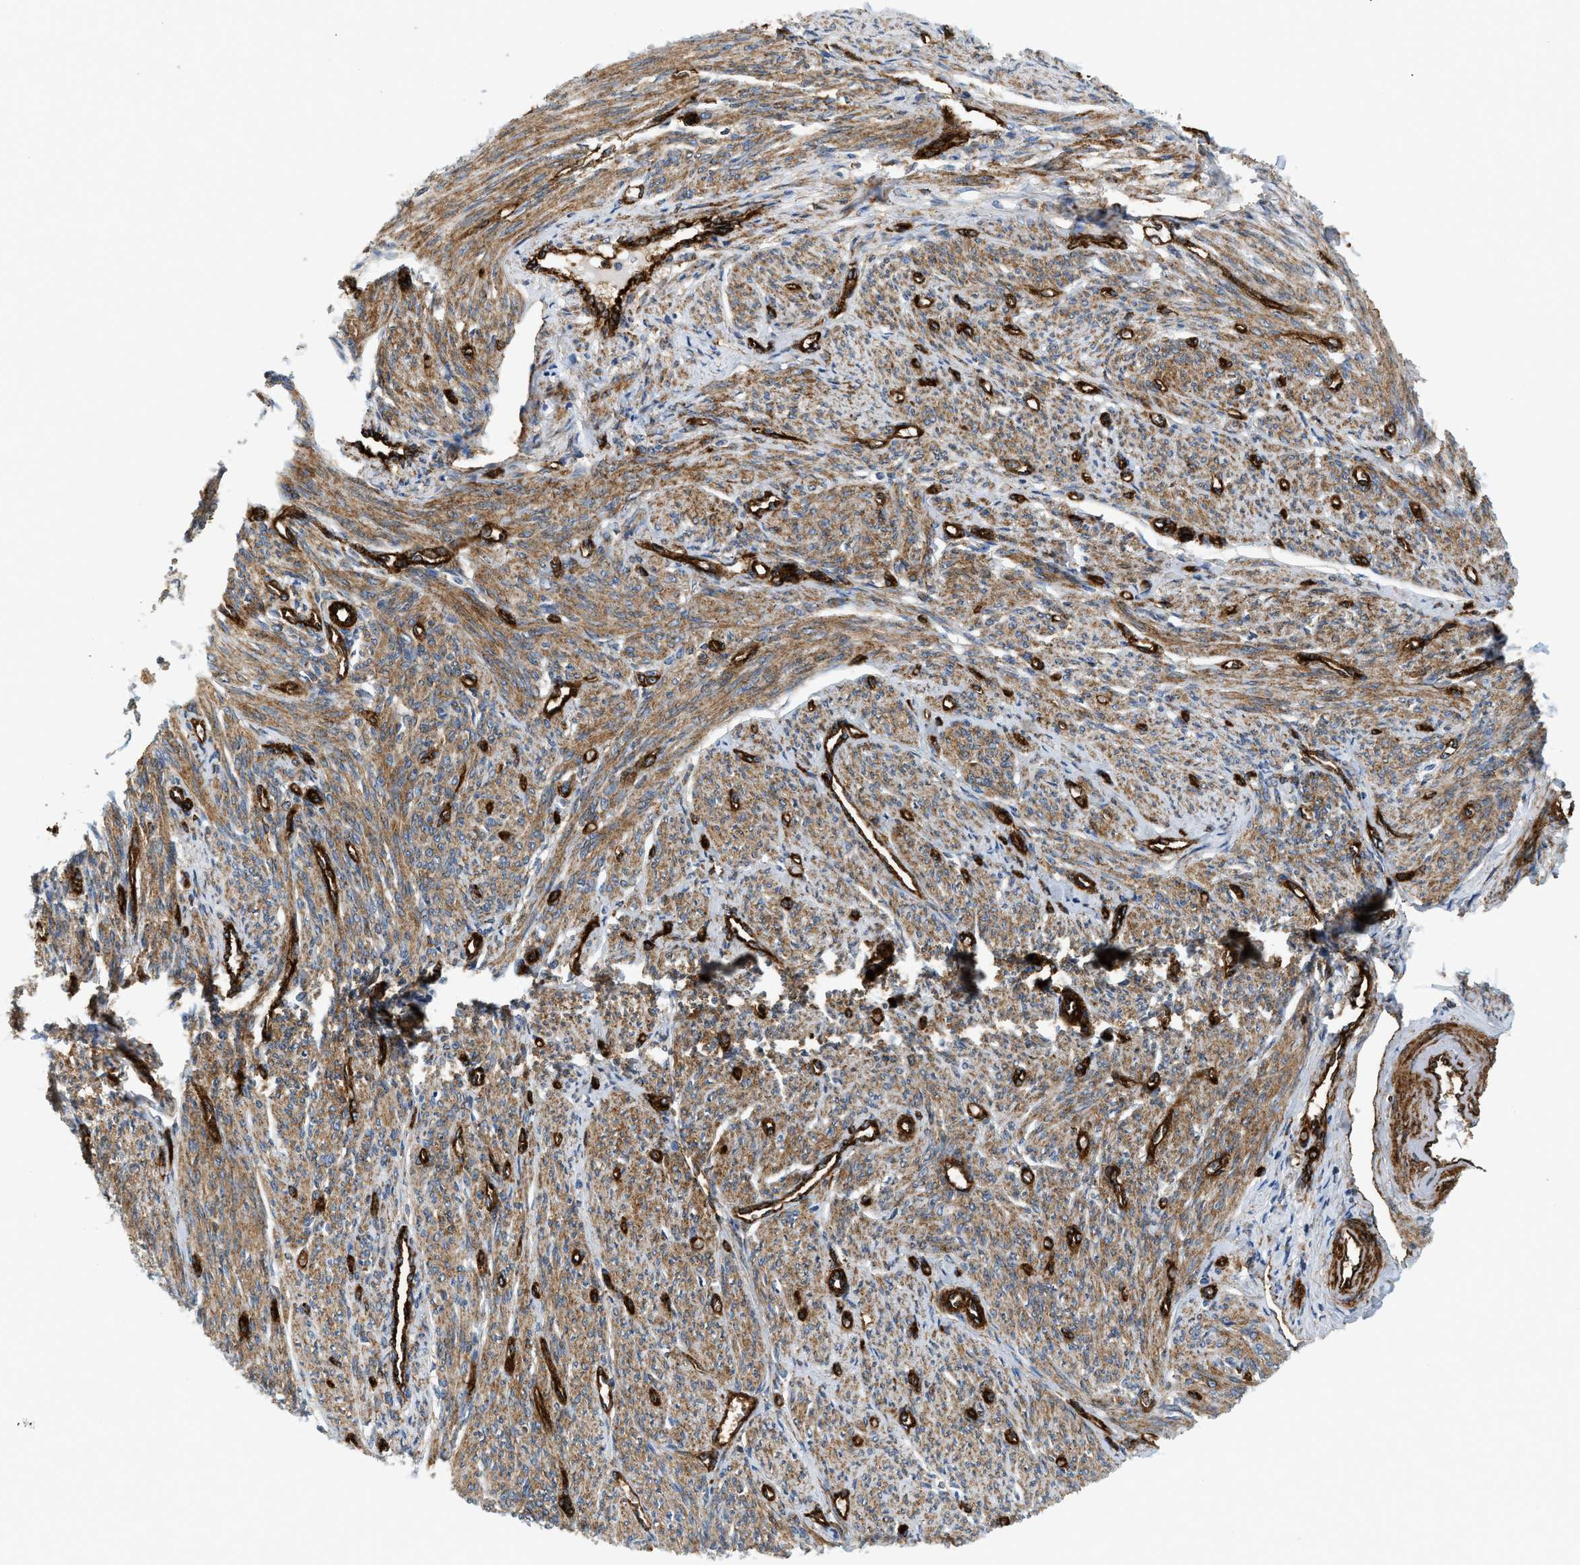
{"staining": {"intensity": "moderate", "quantity": ">75%", "location": "cytoplasmic/membranous"}, "tissue": "smooth muscle", "cell_type": "Smooth muscle cells", "image_type": "normal", "snomed": [{"axis": "morphology", "description": "Normal tissue, NOS"}, {"axis": "topography", "description": "Smooth muscle"}], "caption": "High-magnification brightfield microscopy of unremarkable smooth muscle stained with DAB (3,3'-diaminobenzidine) (brown) and counterstained with hematoxylin (blue). smooth muscle cells exhibit moderate cytoplasmic/membranous expression is appreciated in about>75% of cells.", "gene": "HIP1", "patient": {"sex": "female", "age": 65}}